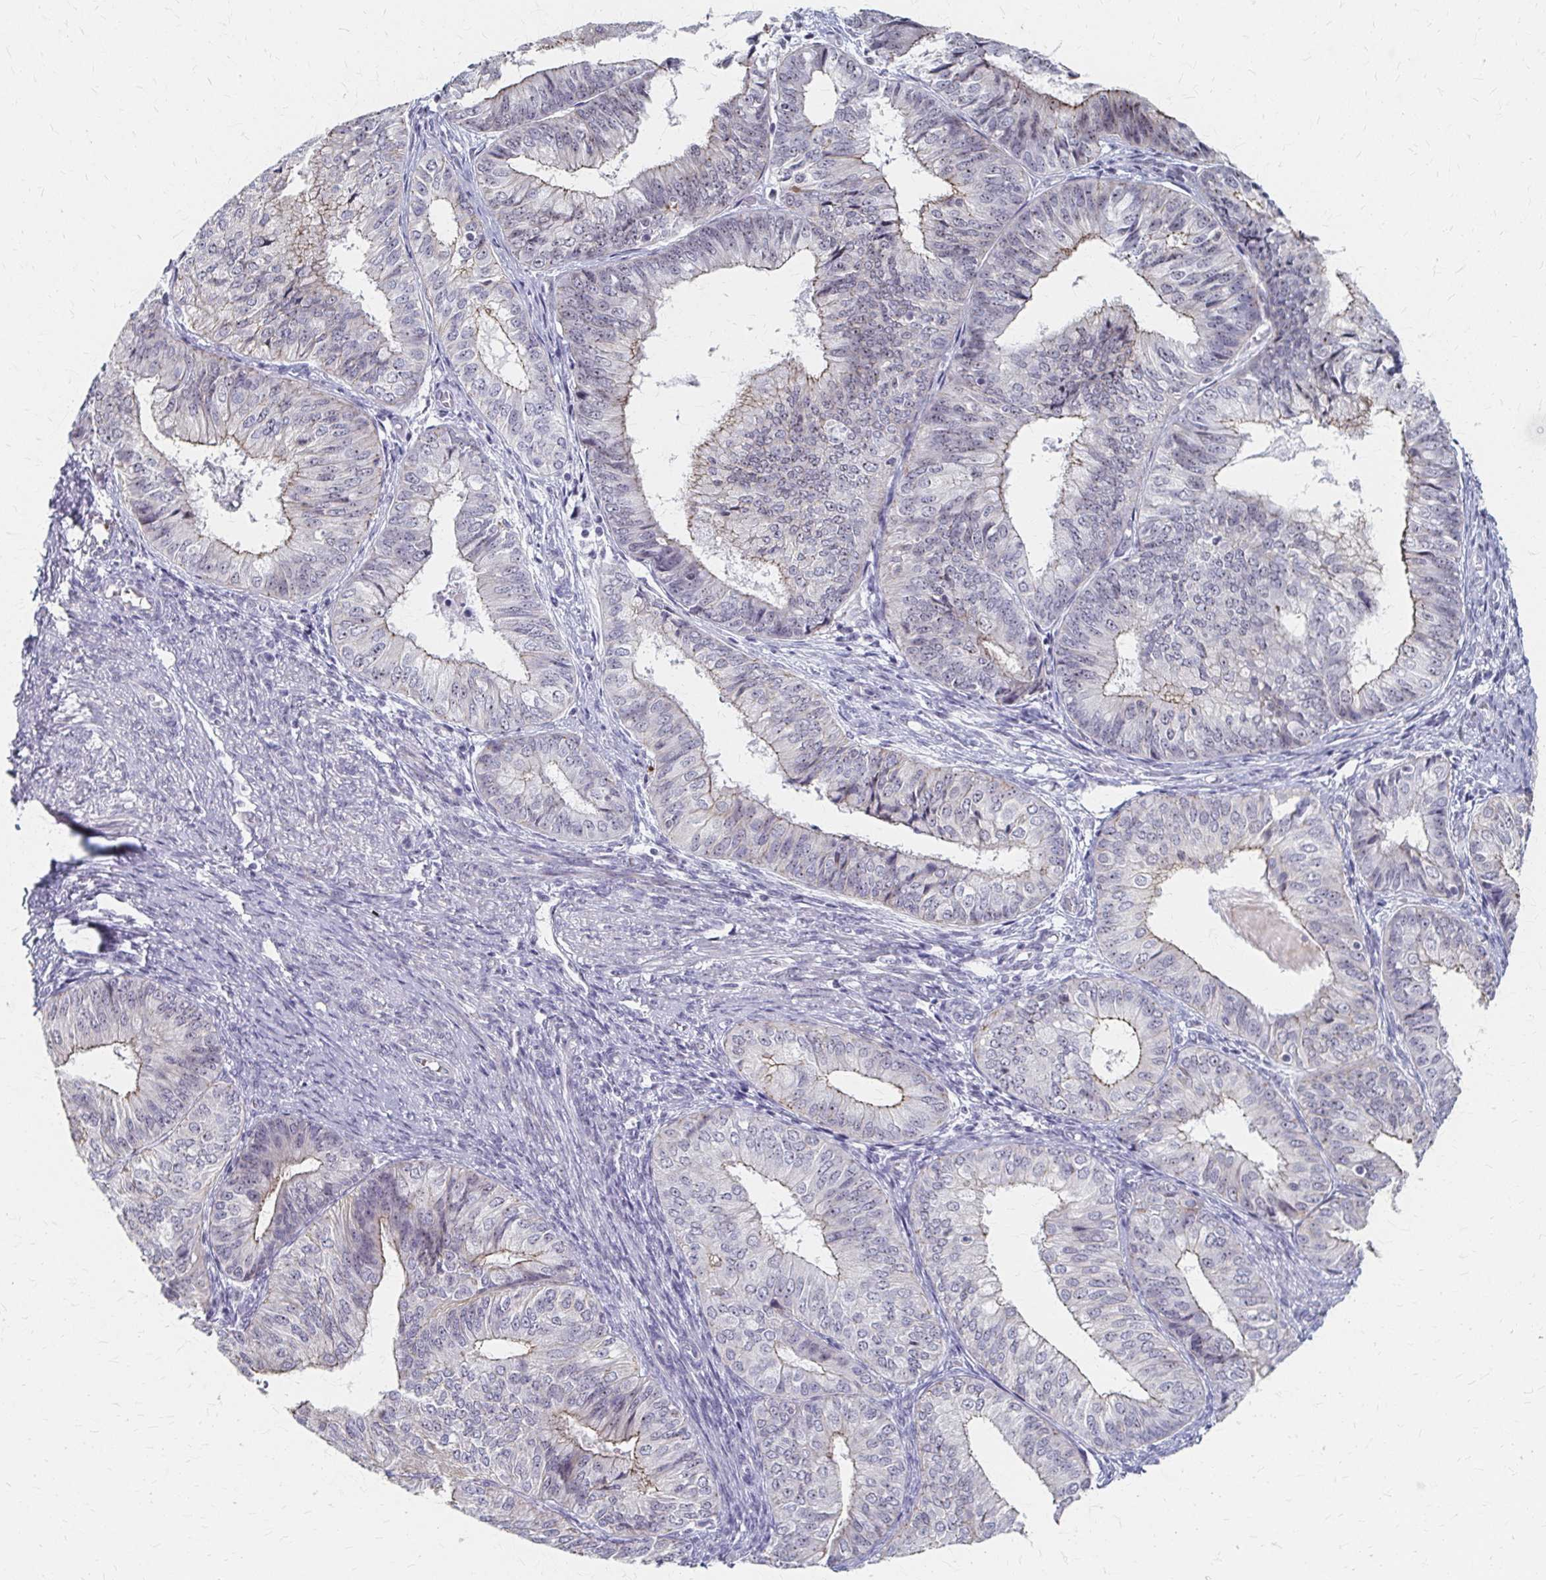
{"staining": {"intensity": "weak", "quantity": "<25%", "location": "cytoplasmic/membranous"}, "tissue": "endometrial cancer", "cell_type": "Tumor cells", "image_type": "cancer", "snomed": [{"axis": "morphology", "description": "Adenocarcinoma, NOS"}, {"axis": "topography", "description": "Endometrium"}], "caption": "IHC image of neoplastic tissue: endometrial cancer stained with DAB reveals no significant protein positivity in tumor cells.", "gene": "PES1", "patient": {"sex": "female", "age": 58}}